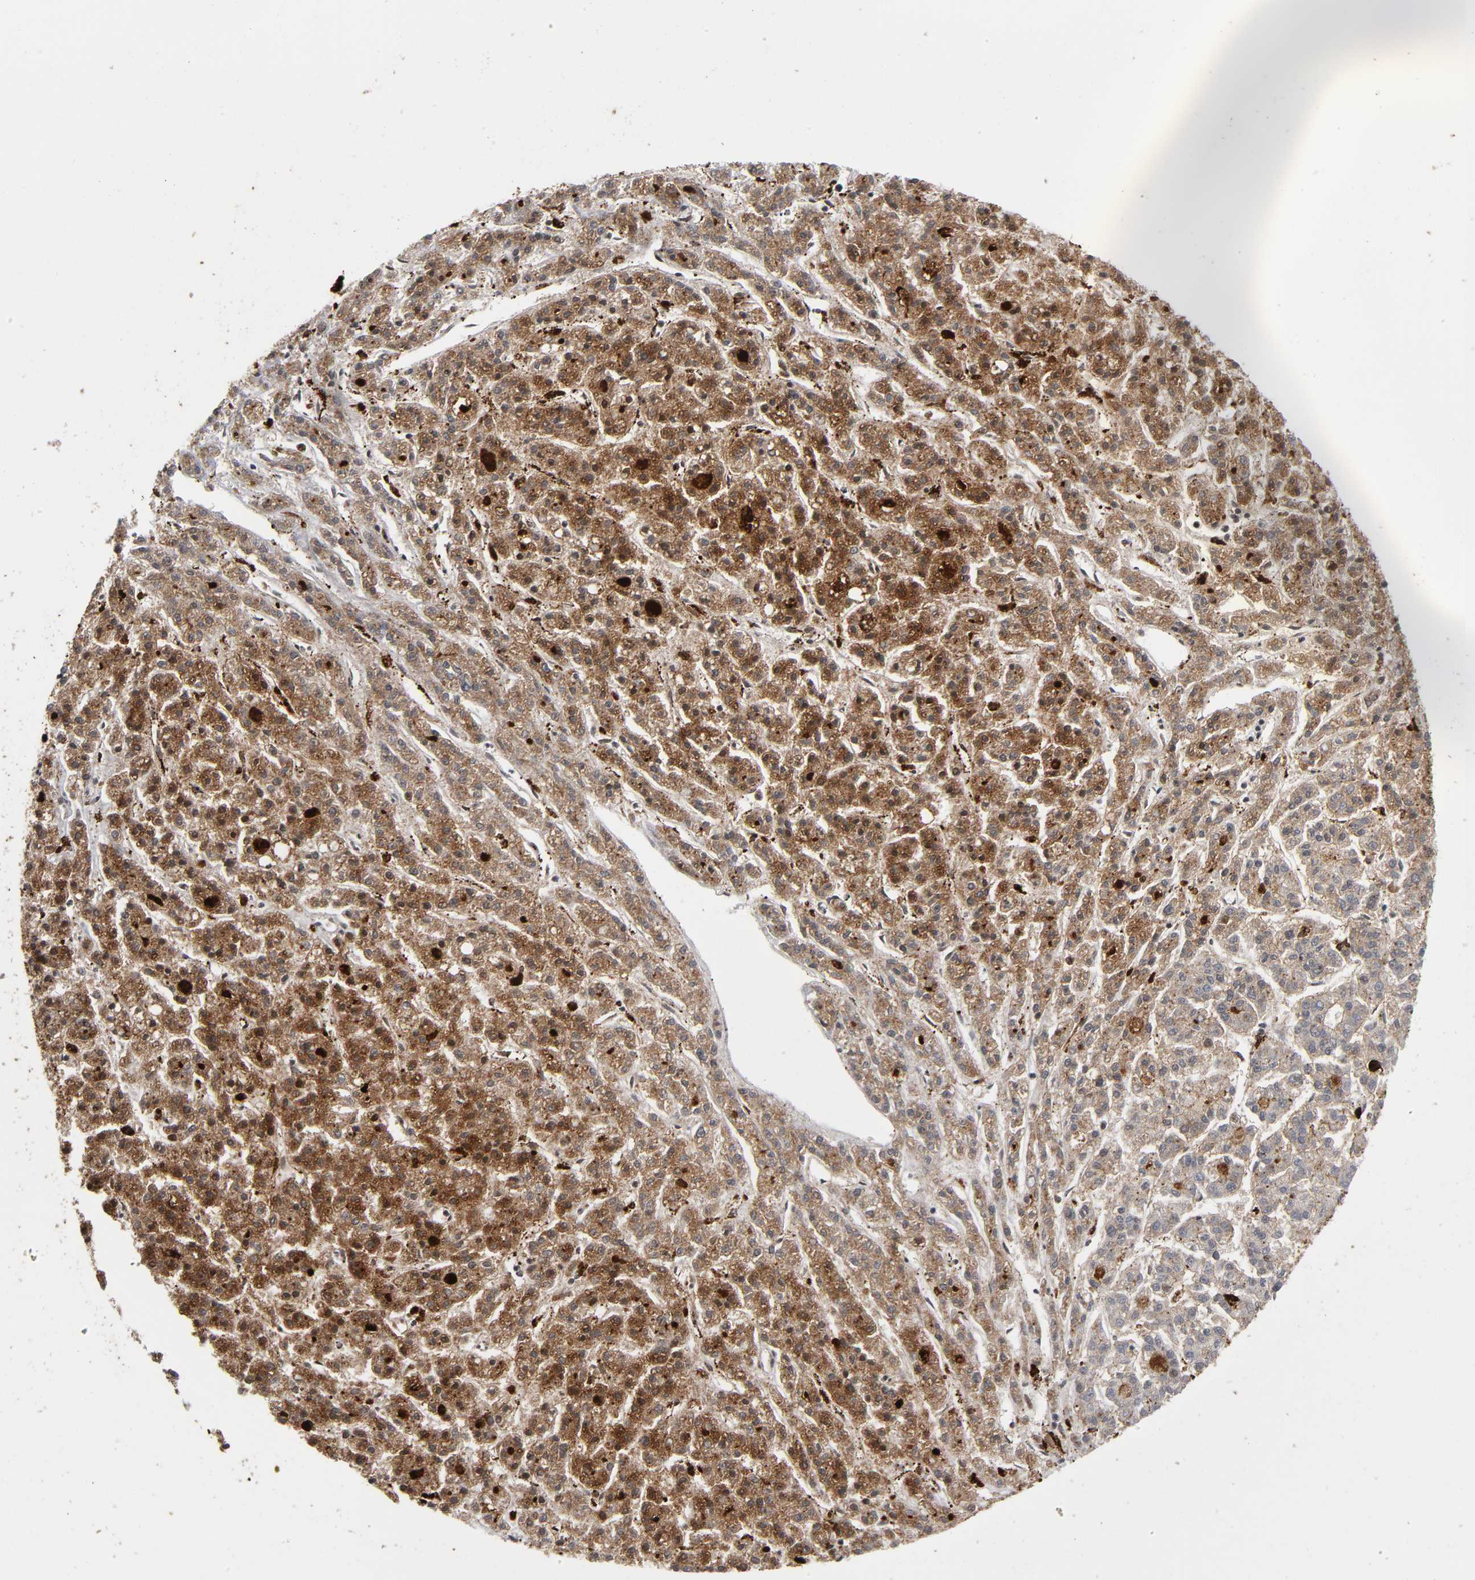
{"staining": {"intensity": "moderate", "quantity": "25%-75%", "location": "cytoplasmic/membranous"}, "tissue": "liver cancer", "cell_type": "Tumor cells", "image_type": "cancer", "snomed": [{"axis": "morphology", "description": "Carcinoma, Hepatocellular, NOS"}, {"axis": "topography", "description": "Liver"}], "caption": "Immunohistochemistry (IHC) (DAB (3,3'-diaminobenzidine)) staining of human liver hepatocellular carcinoma demonstrates moderate cytoplasmic/membranous protein positivity in approximately 25%-75% of tumor cells.", "gene": "PSAP", "patient": {"sex": "male", "age": 70}}